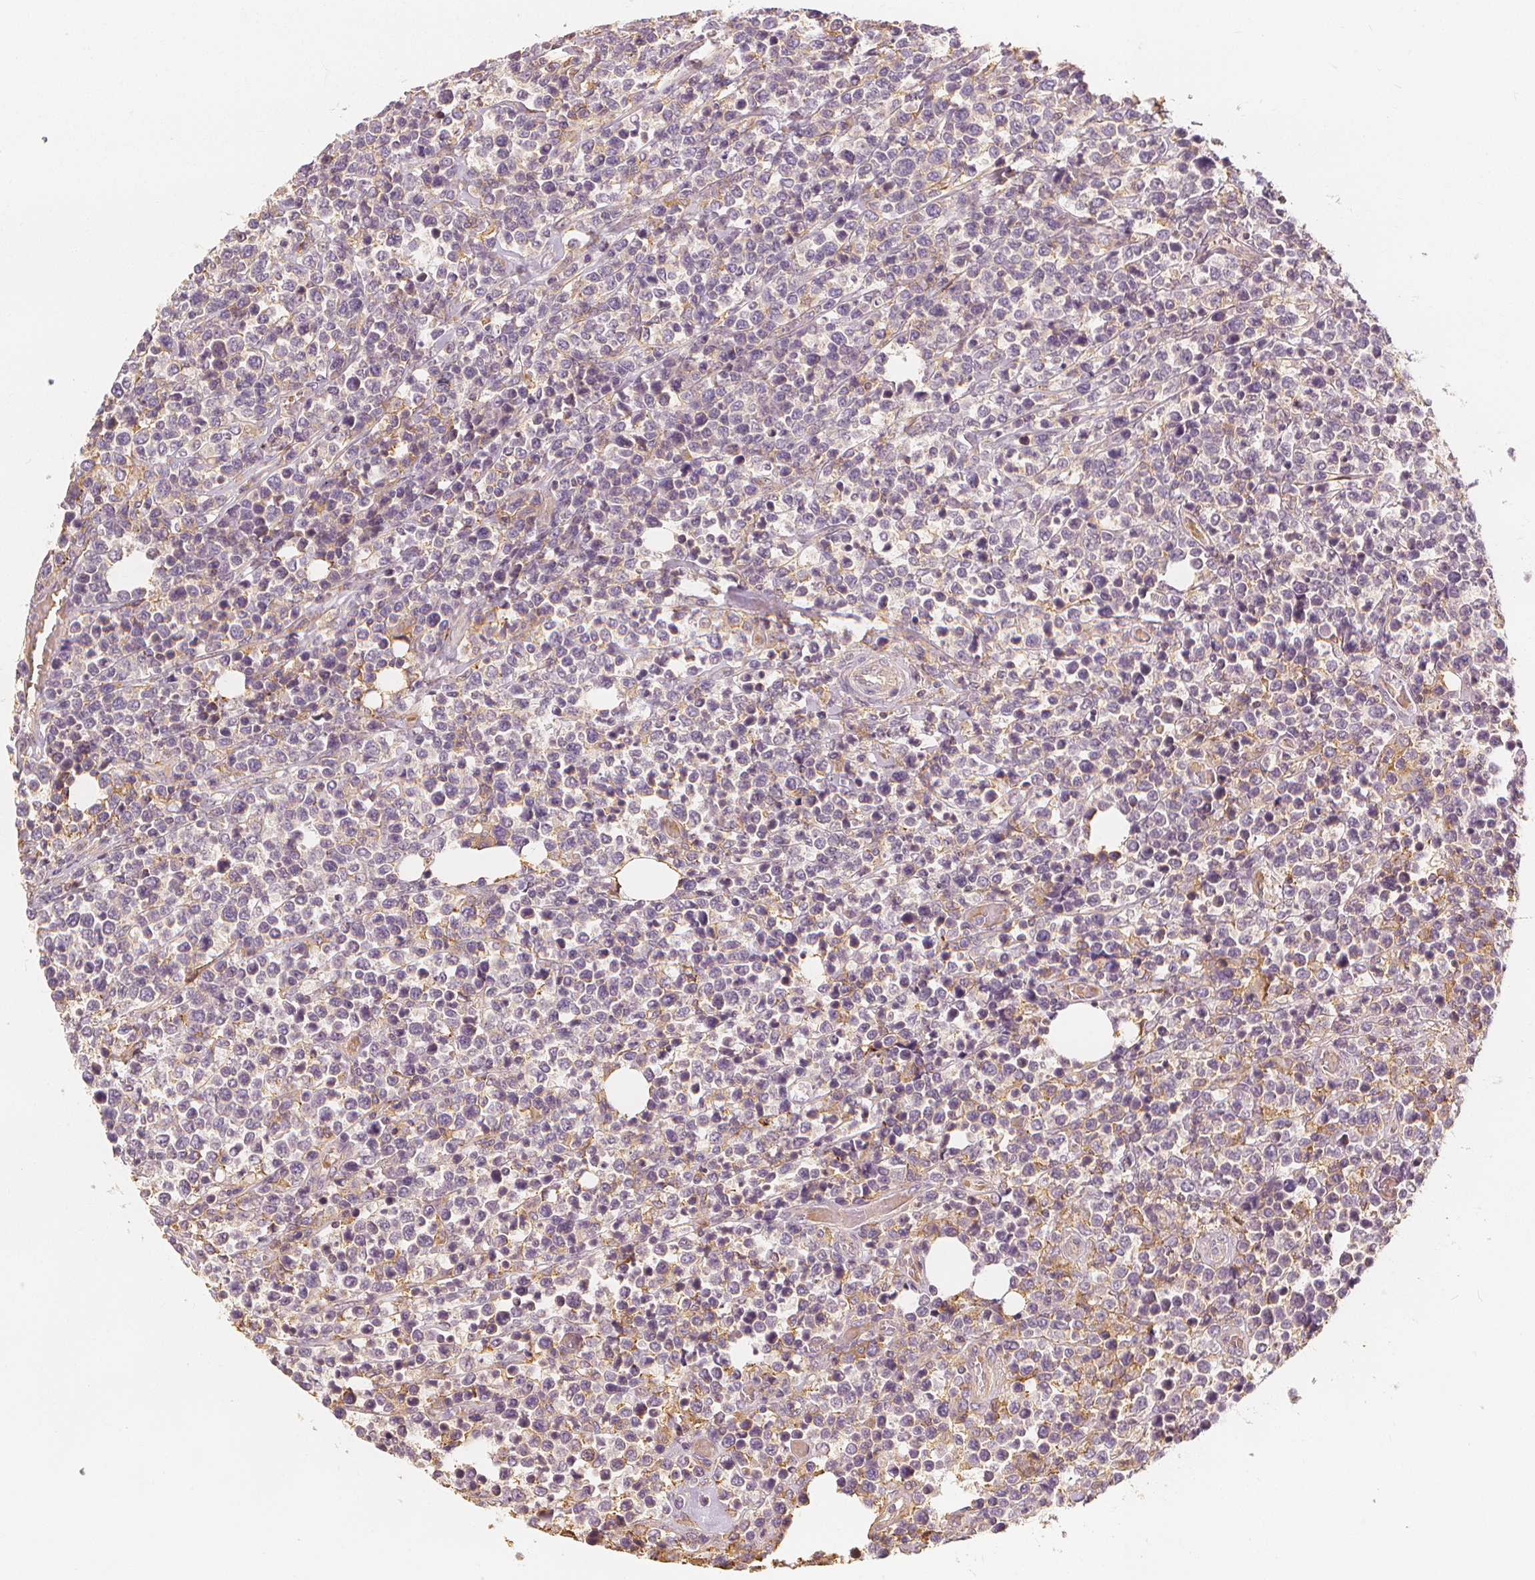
{"staining": {"intensity": "negative", "quantity": "none", "location": "none"}, "tissue": "lymphoma", "cell_type": "Tumor cells", "image_type": "cancer", "snomed": [{"axis": "morphology", "description": "Malignant lymphoma, non-Hodgkin's type, High grade"}, {"axis": "topography", "description": "Soft tissue"}], "caption": "This histopathology image is of lymphoma stained with immunohistochemistry (IHC) to label a protein in brown with the nuclei are counter-stained blue. There is no expression in tumor cells.", "gene": "ARHGAP26", "patient": {"sex": "female", "age": 56}}